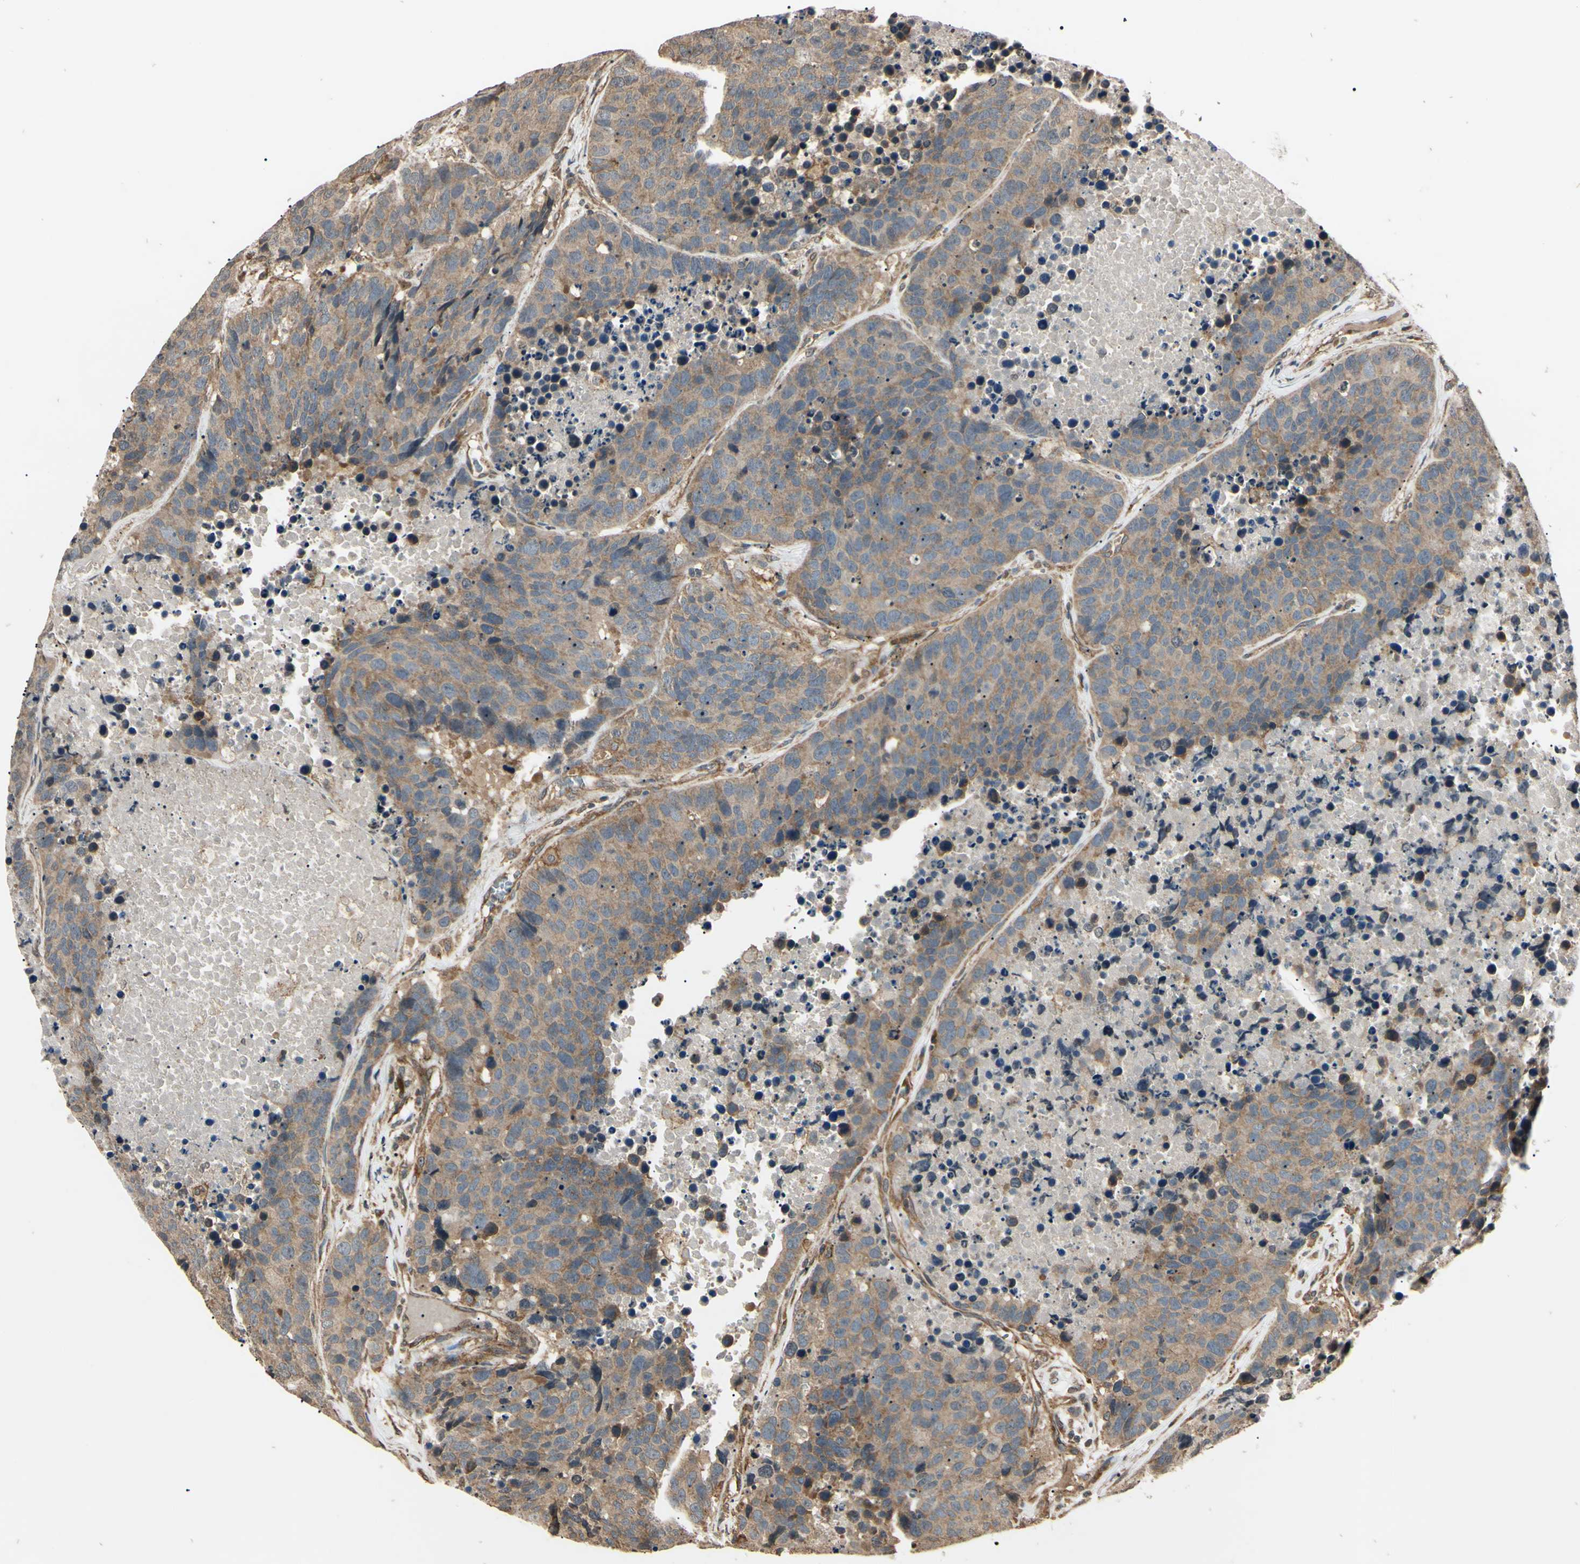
{"staining": {"intensity": "weak", "quantity": "25%-75%", "location": "cytoplasmic/membranous"}, "tissue": "carcinoid", "cell_type": "Tumor cells", "image_type": "cancer", "snomed": [{"axis": "morphology", "description": "Carcinoid, malignant, NOS"}, {"axis": "topography", "description": "Lung"}], "caption": "About 25%-75% of tumor cells in human carcinoid display weak cytoplasmic/membranous protein expression as visualized by brown immunohistochemical staining.", "gene": "EPN1", "patient": {"sex": "male", "age": 60}}